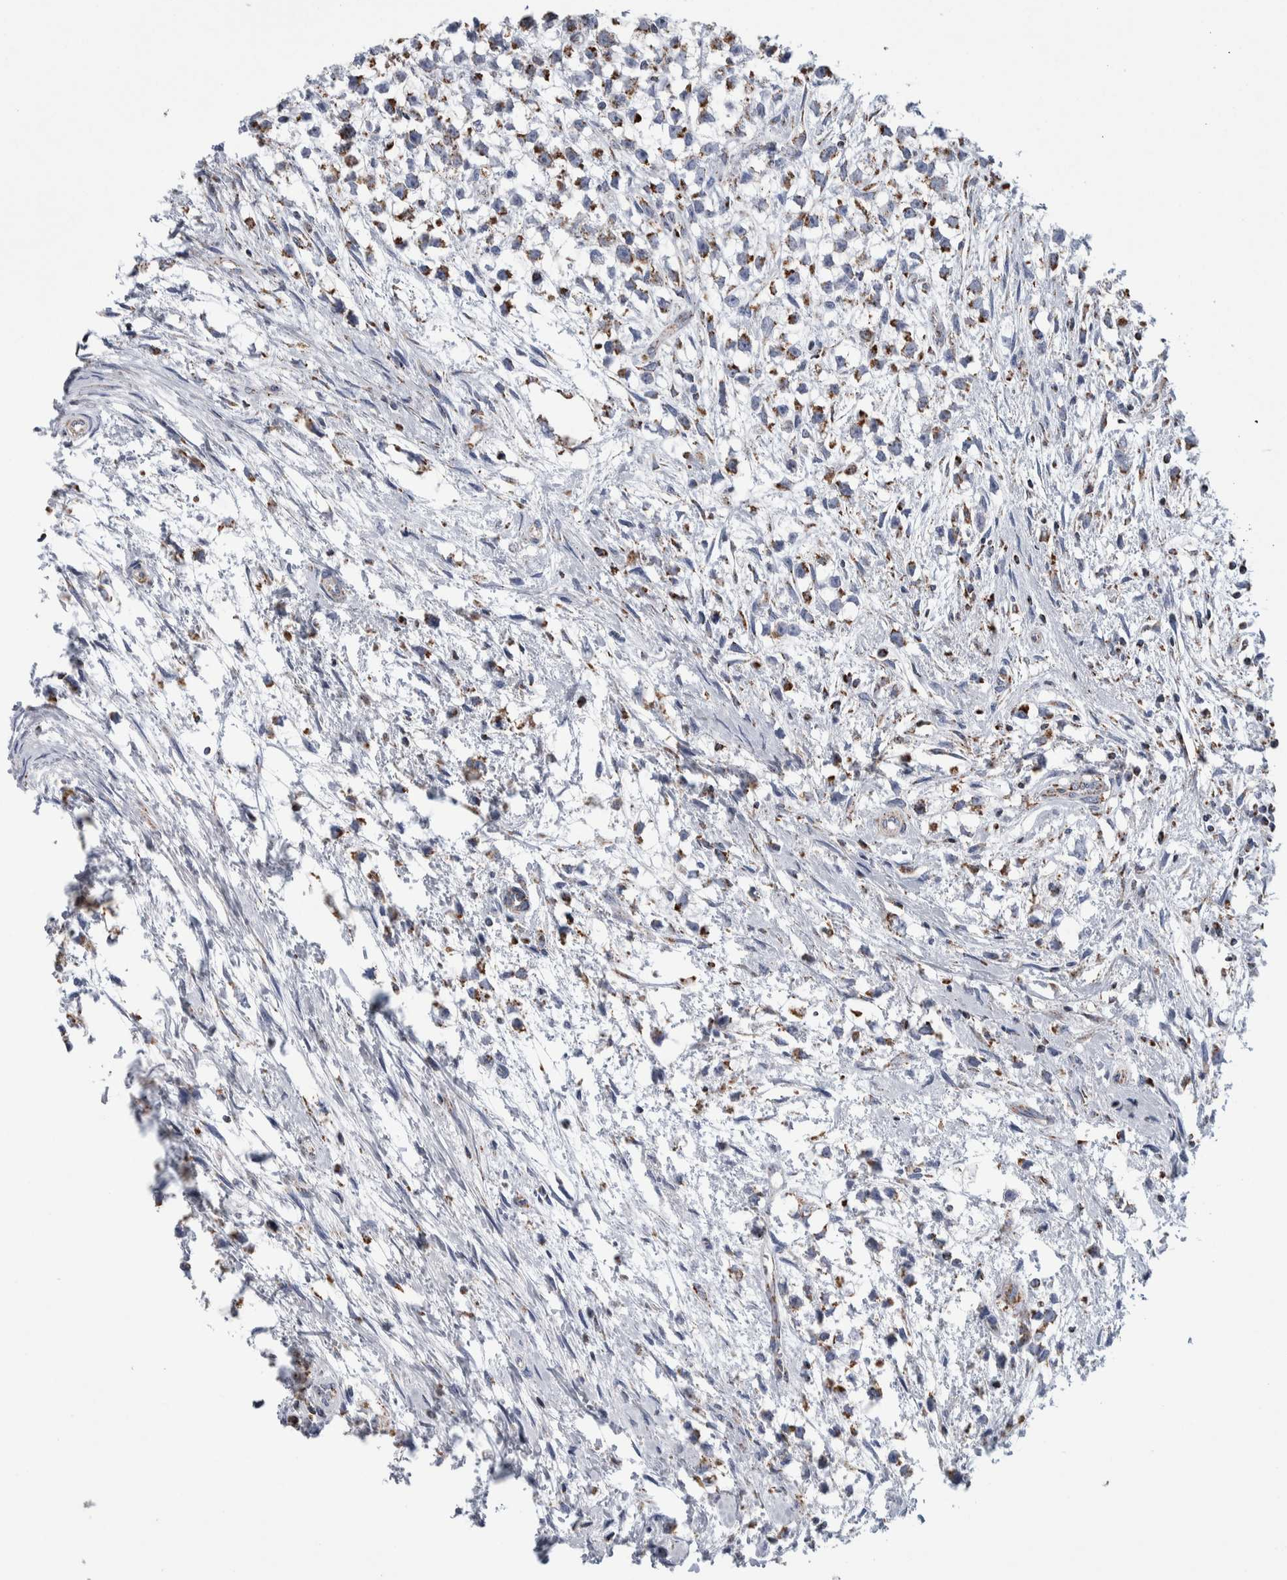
{"staining": {"intensity": "moderate", "quantity": ">75%", "location": "cytoplasmic/membranous"}, "tissue": "testis cancer", "cell_type": "Tumor cells", "image_type": "cancer", "snomed": [{"axis": "morphology", "description": "Seminoma, NOS"}, {"axis": "morphology", "description": "Carcinoma, Embryonal, NOS"}, {"axis": "topography", "description": "Testis"}], "caption": "Immunohistochemical staining of human testis cancer reveals medium levels of moderate cytoplasmic/membranous protein positivity in about >75% of tumor cells.", "gene": "ETFA", "patient": {"sex": "male", "age": 51}}